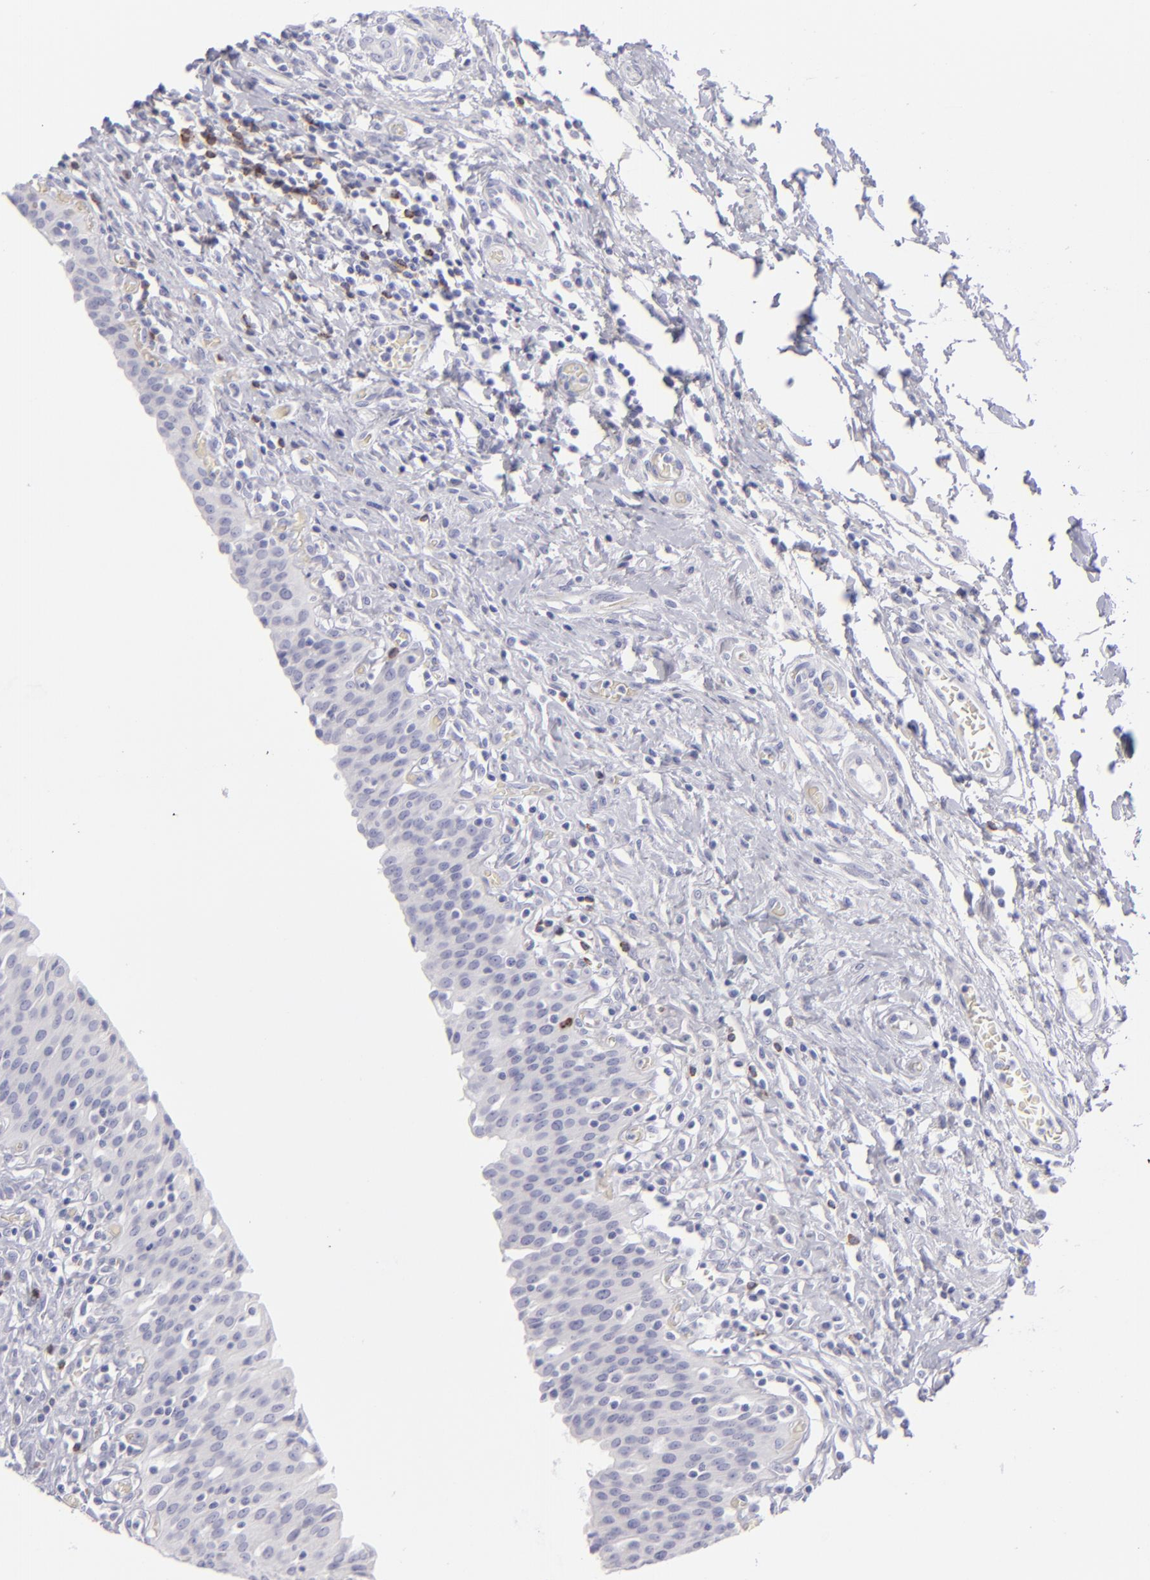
{"staining": {"intensity": "negative", "quantity": "none", "location": "none"}, "tissue": "urinary bladder", "cell_type": "Urothelial cells", "image_type": "normal", "snomed": [{"axis": "morphology", "description": "Normal tissue, NOS"}, {"axis": "topography", "description": "Urinary bladder"}], "caption": "Immunohistochemical staining of benign human urinary bladder reveals no significant staining in urothelial cells.", "gene": "CD22", "patient": {"sex": "male", "age": 51}}